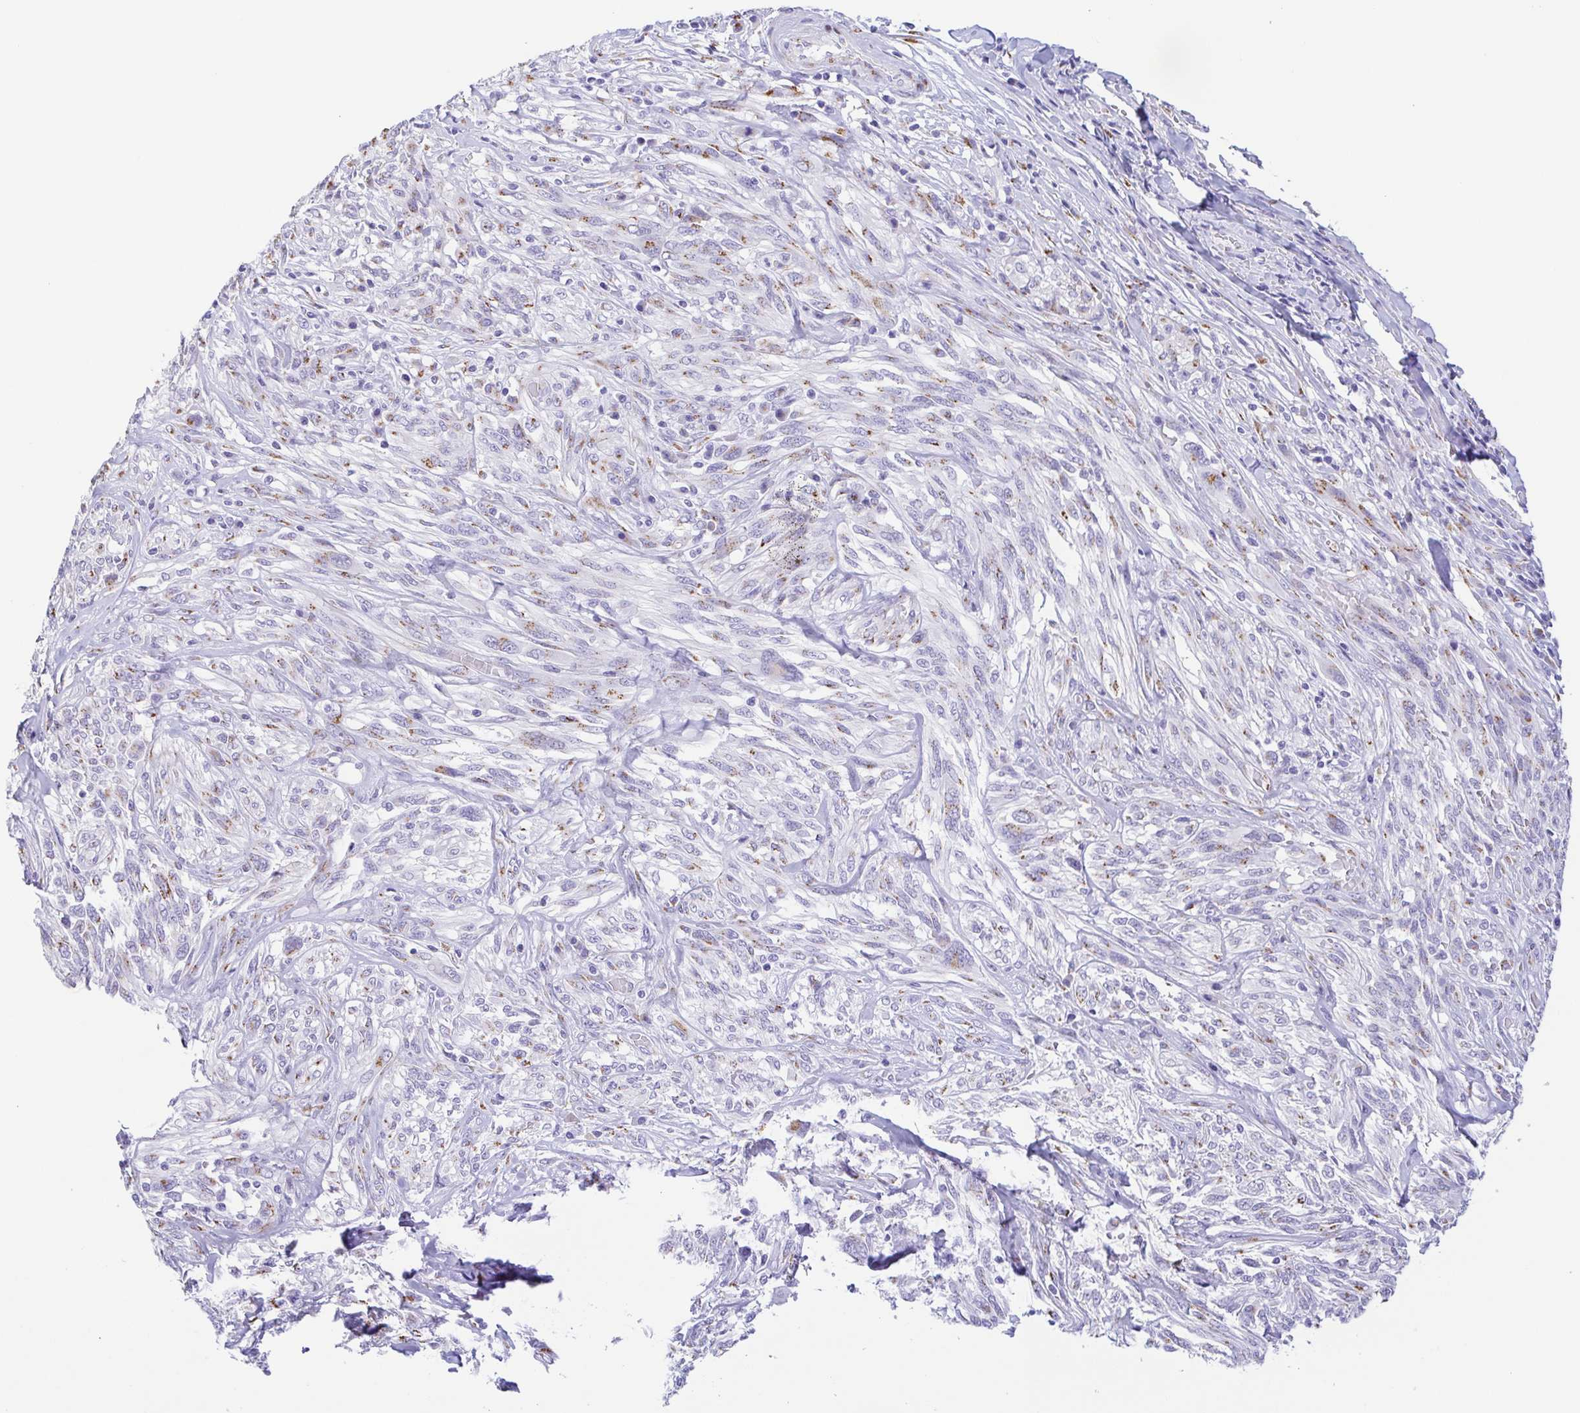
{"staining": {"intensity": "moderate", "quantity": "25%-75%", "location": "cytoplasmic/membranous"}, "tissue": "melanoma", "cell_type": "Tumor cells", "image_type": "cancer", "snomed": [{"axis": "morphology", "description": "Malignant melanoma, NOS"}, {"axis": "topography", "description": "Skin"}], "caption": "Immunohistochemistry (IHC) image of neoplastic tissue: malignant melanoma stained using IHC reveals medium levels of moderate protein expression localized specifically in the cytoplasmic/membranous of tumor cells, appearing as a cytoplasmic/membranous brown color.", "gene": "SULT1B1", "patient": {"sex": "female", "age": 91}}